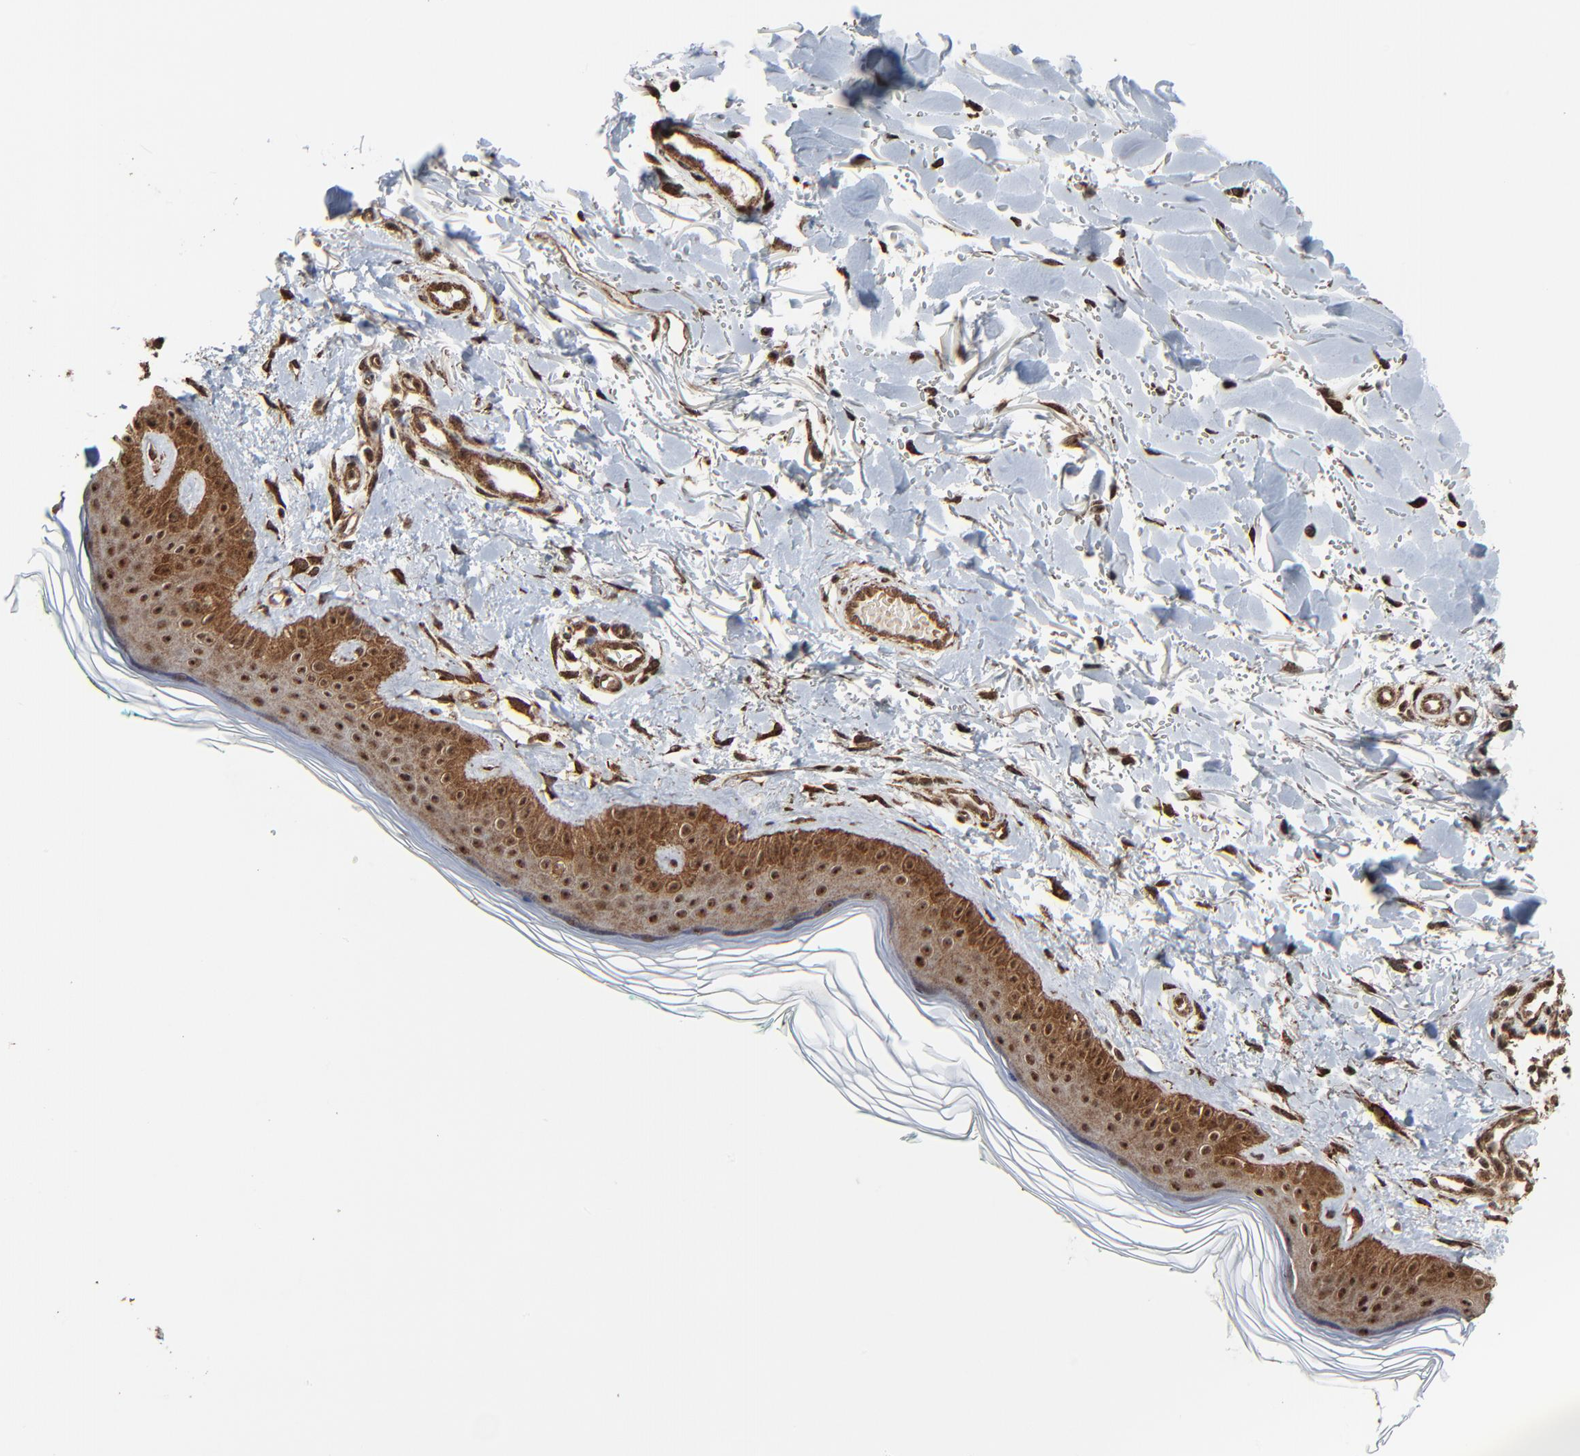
{"staining": {"intensity": "strong", "quantity": ">75%", "location": "cytoplasmic/membranous,nuclear"}, "tissue": "skin", "cell_type": "Fibroblasts", "image_type": "normal", "snomed": [{"axis": "morphology", "description": "Normal tissue, NOS"}, {"axis": "topography", "description": "Skin"}], "caption": "Skin was stained to show a protein in brown. There is high levels of strong cytoplasmic/membranous,nuclear positivity in approximately >75% of fibroblasts. (Brightfield microscopy of DAB IHC at high magnification).", "gene": "RHOJ", "patient": {"sex": "male", "age": 71}}